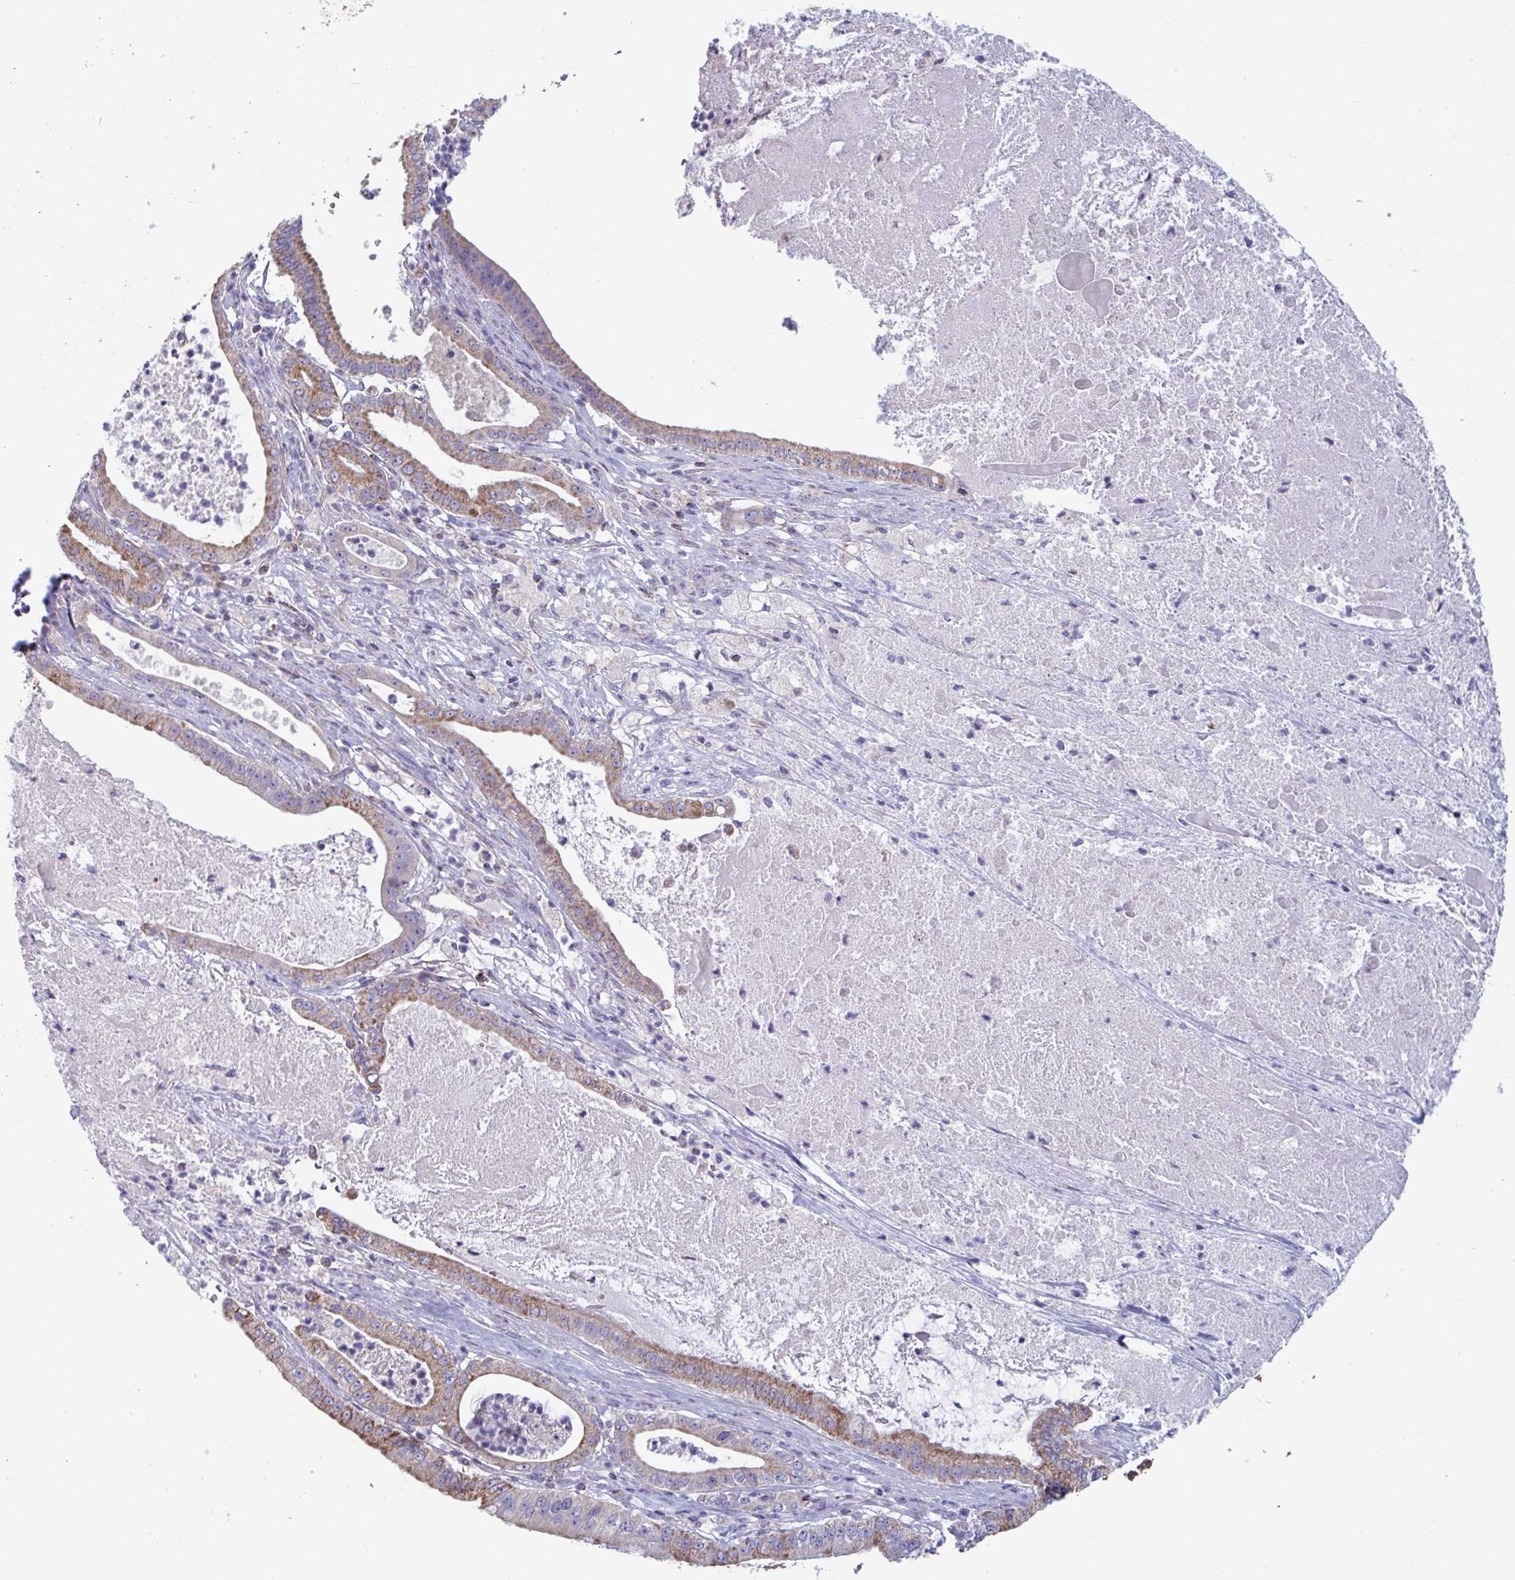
{"staining": {"intensity": "moderate", "quantity": ">75%", "location": "cytoplasmic/membranous"}, "tissue": "pancreatic cancer", "cell_type": "Tumor cells", "image_type": "cancer", "snomed": [{"axis": "morphology", "description": "Adenocarcinoma, NOS"}, {"axis": "topography", "description": "Pancreas"}], "caption": "The micrograph exhibits a brown stain indicating the presence of a protein in the cytoplasmic/membranous of tumor cells in pancreatic adenocarcinoma.", "gene": "BCAT2", "patient": {"sex": "male", "age": 71}}